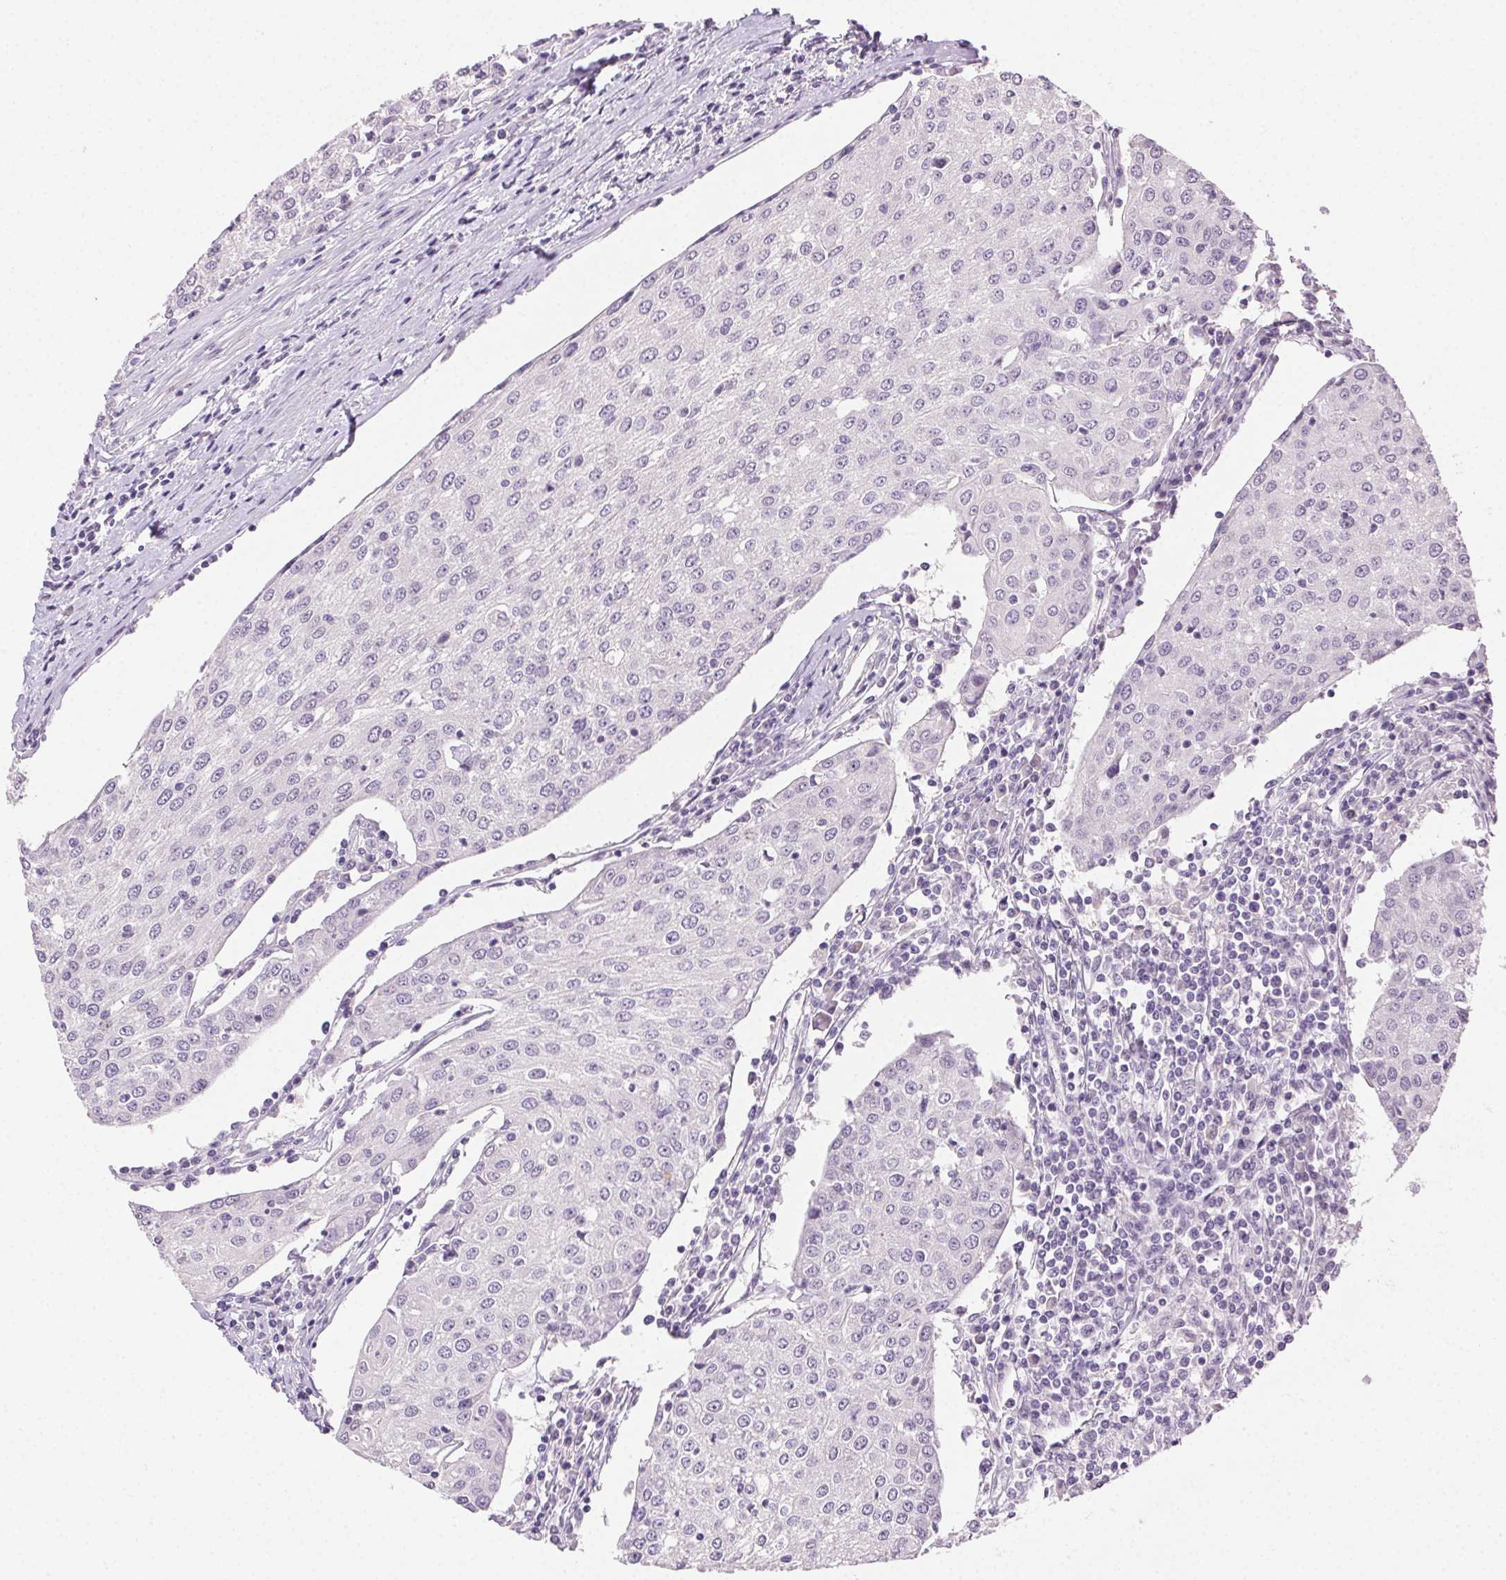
{"staining": {"intensity": "negative", "quantity": "none", "location": "none"}, "tissue": "urothelial cancer", "cell_type": "Tumor cells", "image_type": "cancer", "snomed": [{"axis": "morphology", "description": "Urothelial carcinoma, High grade"}, {"axis": "topography", "description": "Urinary bladder"}], "caption": "Immunohistochemical staining of urothelial cancer shows no significant staining in tumor cells.", "gene": "CLDN10", "patient": {"sex": "female", "age": 85}}